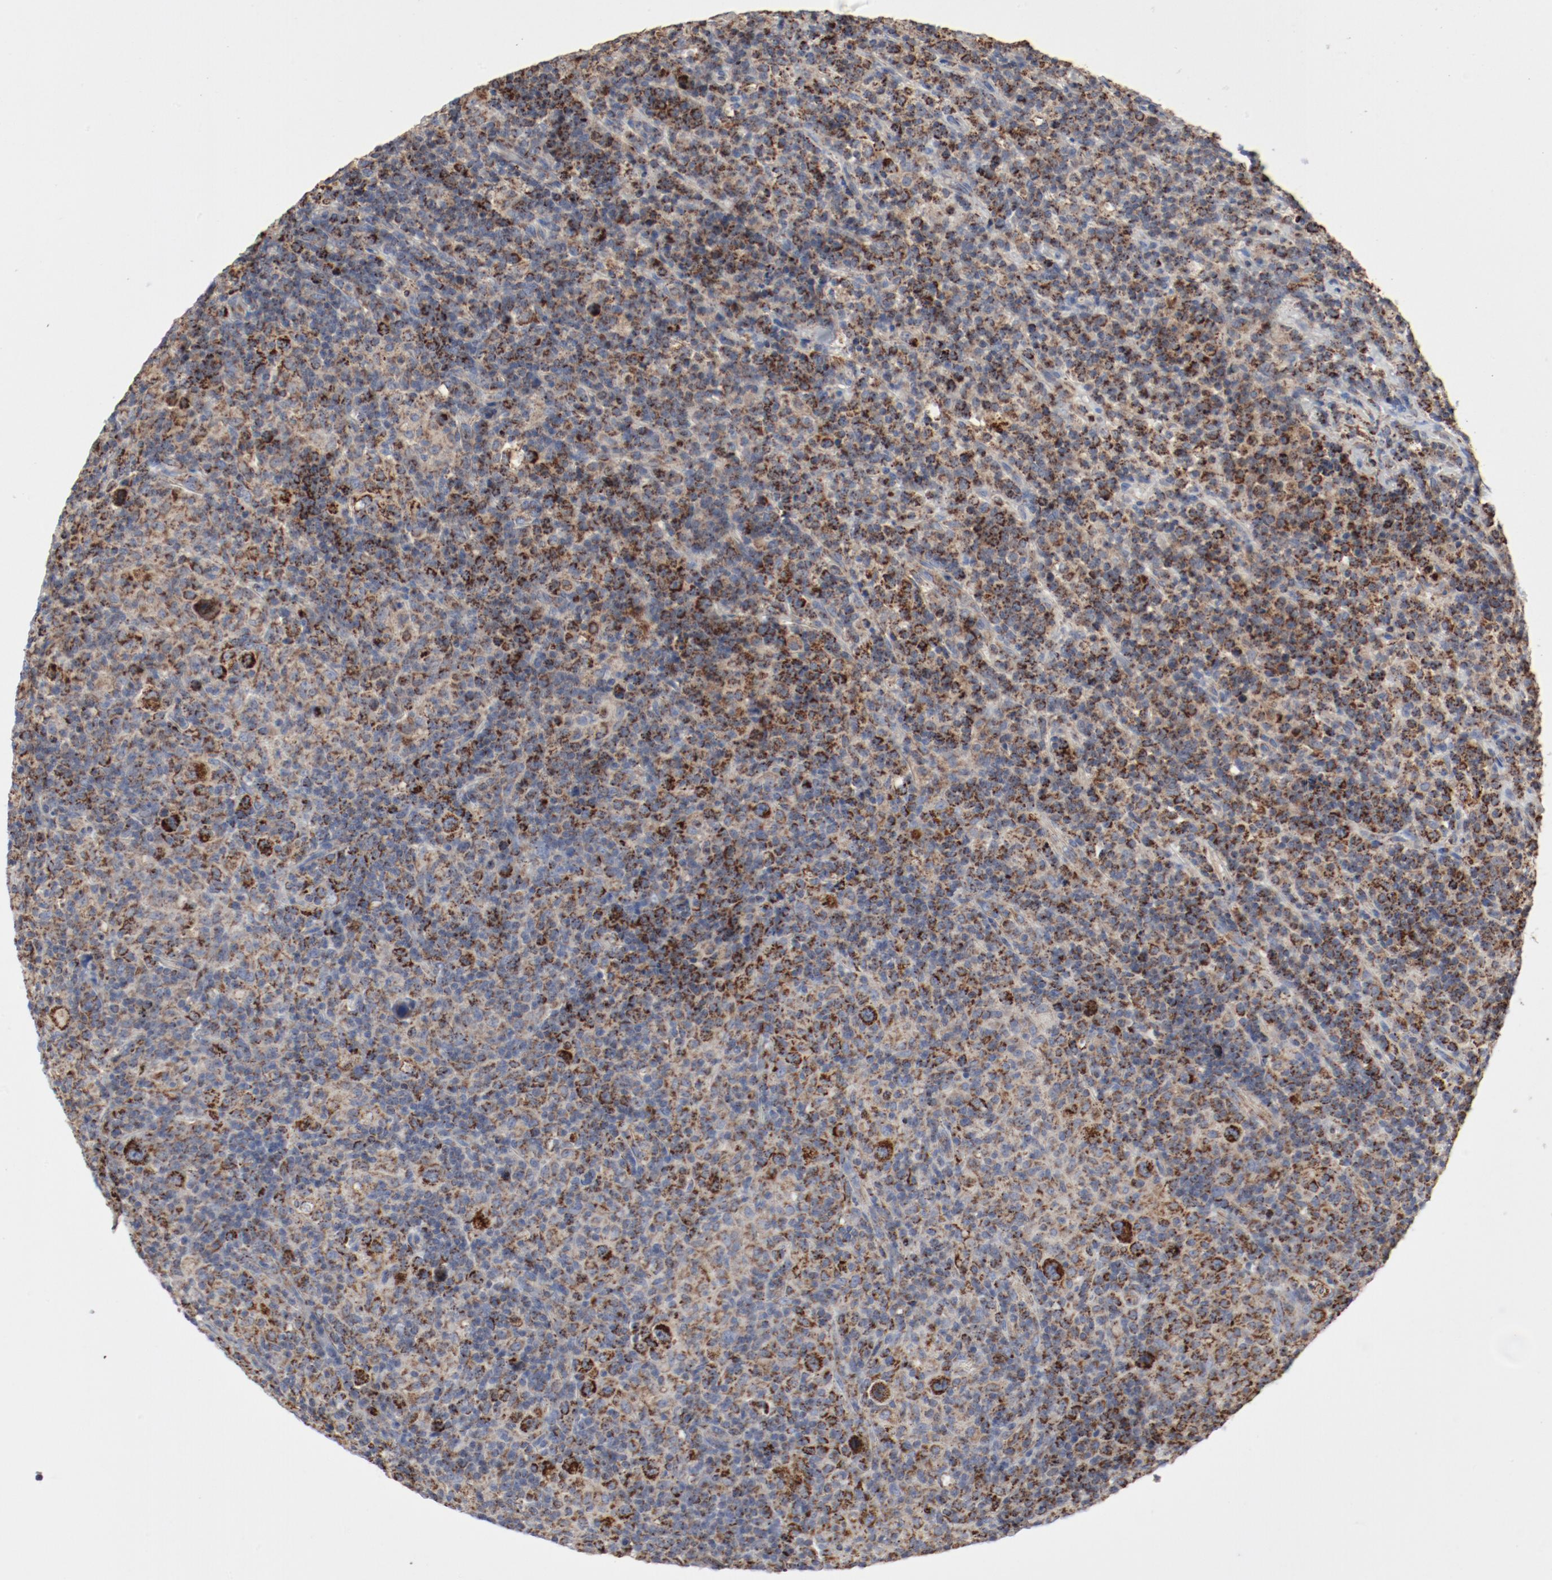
{"staining": {"intensity": "moderate", "quantity": ">75%", "location": "cytoplasmic/membranous"}, "tissue": "lymphoma", "cell_type": "Tumor cells", "image_type": "cancer", "snomed": [{"axis": "morphology", "description": "Hodgkin's disease, NOS"}, {"axis": "topography", "description": "Lymph node"}], "caption": "Immunohistochemistry (IHC) photomicrograph of neoplastic tissue: human Hodgkin's disease stained using immunohistochemistry reveals medium levels of moderate protein expression localized specifically in the cytoplasmic/membranous of tumor cells, appearing as a cytoplasmic/membranous brown color.", "gene": "SETD3", "patient": {"sex": "male", "age": 65}}